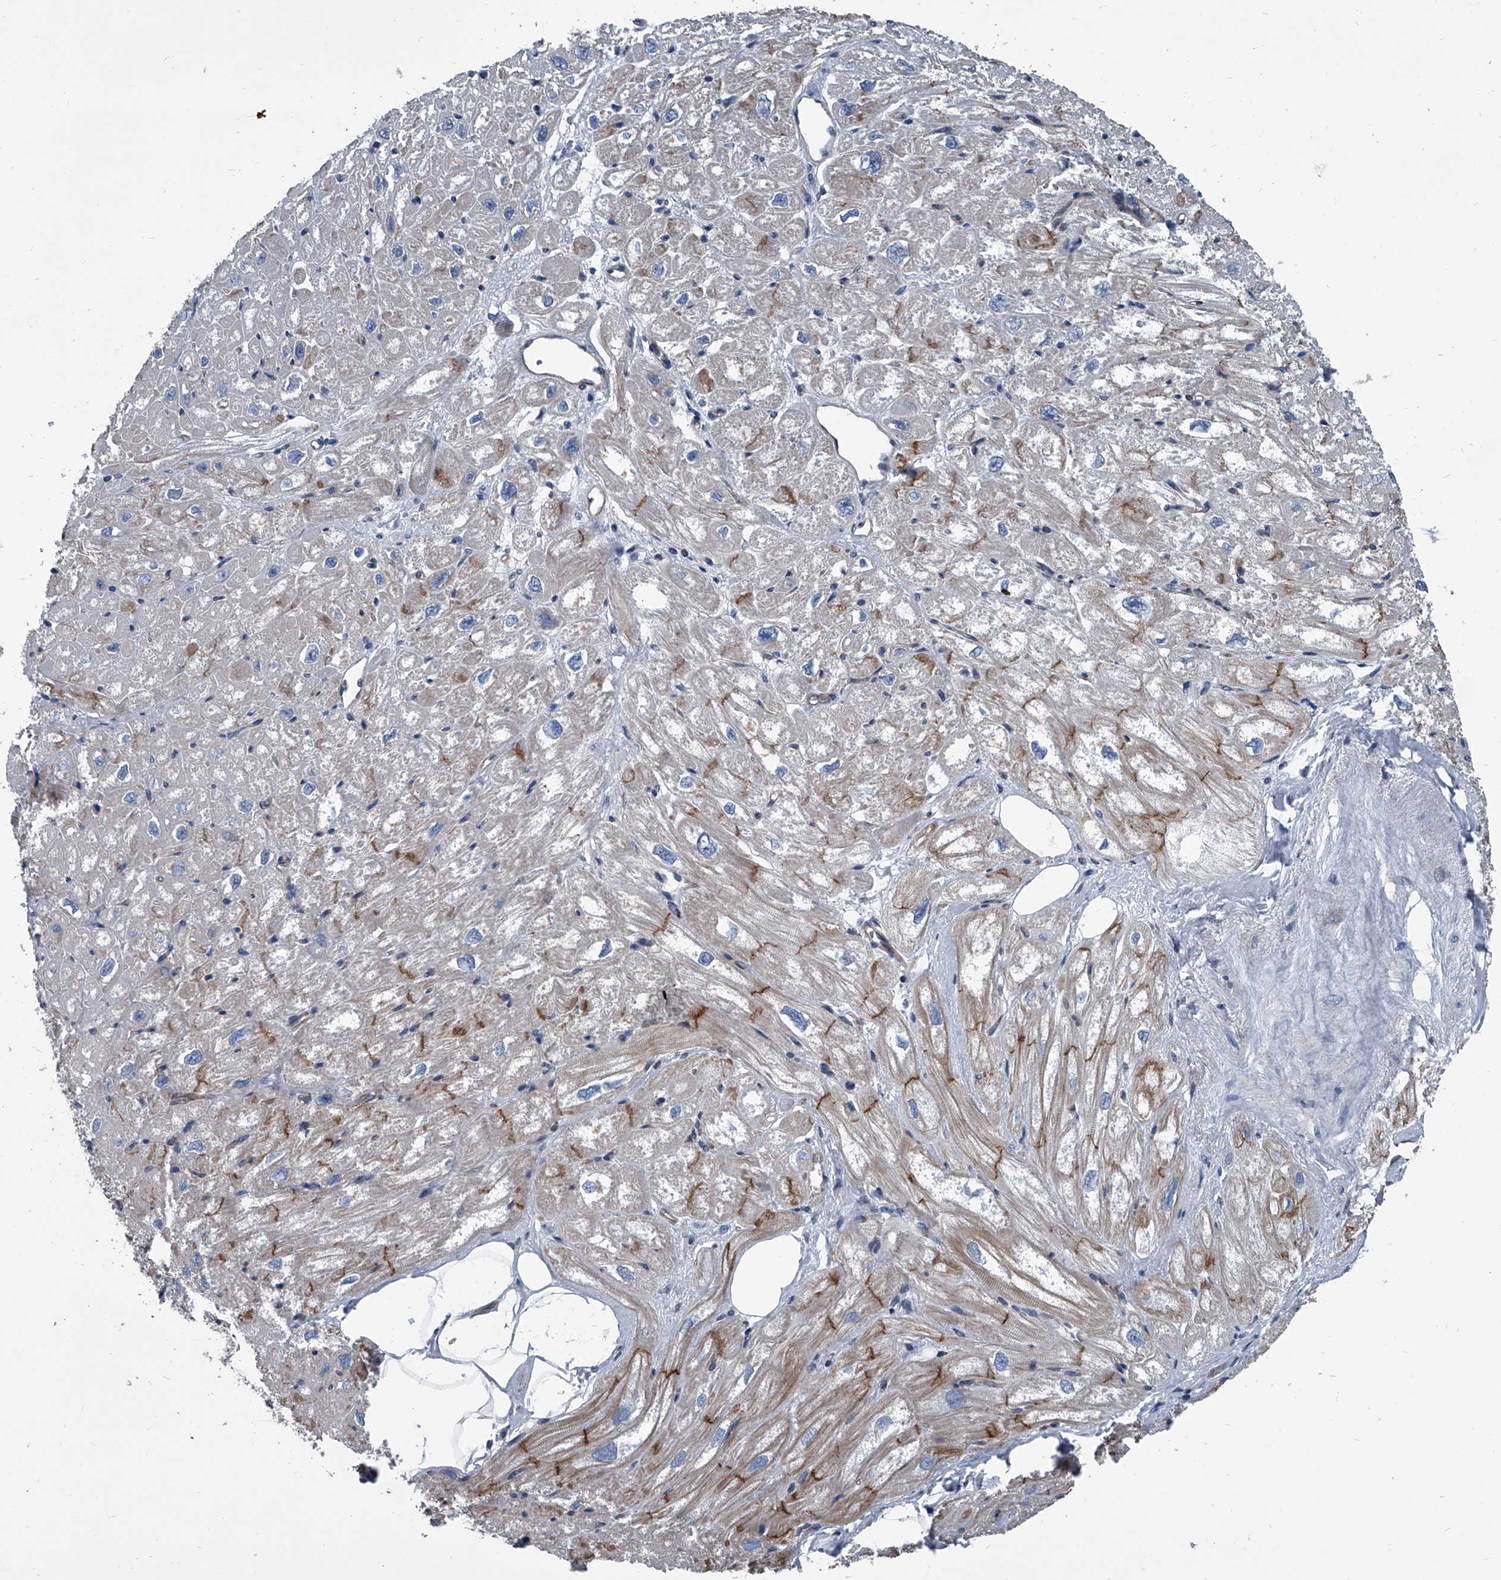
{"staining": {"intensity": "moderate", "quantity": "25%-75%", "location": "cytoplasmic/membranous"}, "tissue": "heart muscle", "cell_type": "Cardiomyocytes", "image_type": "normal", "snomed": [{"axis": "morphology", "description": "Normal tissue, NOS"}, {"axis": "topography", "description": "Heart"}], "caption": "Brown immunohistochemical staining in unremarkable human heart muscle displays moderate cytoplasmic/membranous expression in approximately 25%-75% of cardiomyocytes.", "gene": "PLEC", "patient": {"sex": "male", "age": 50}}